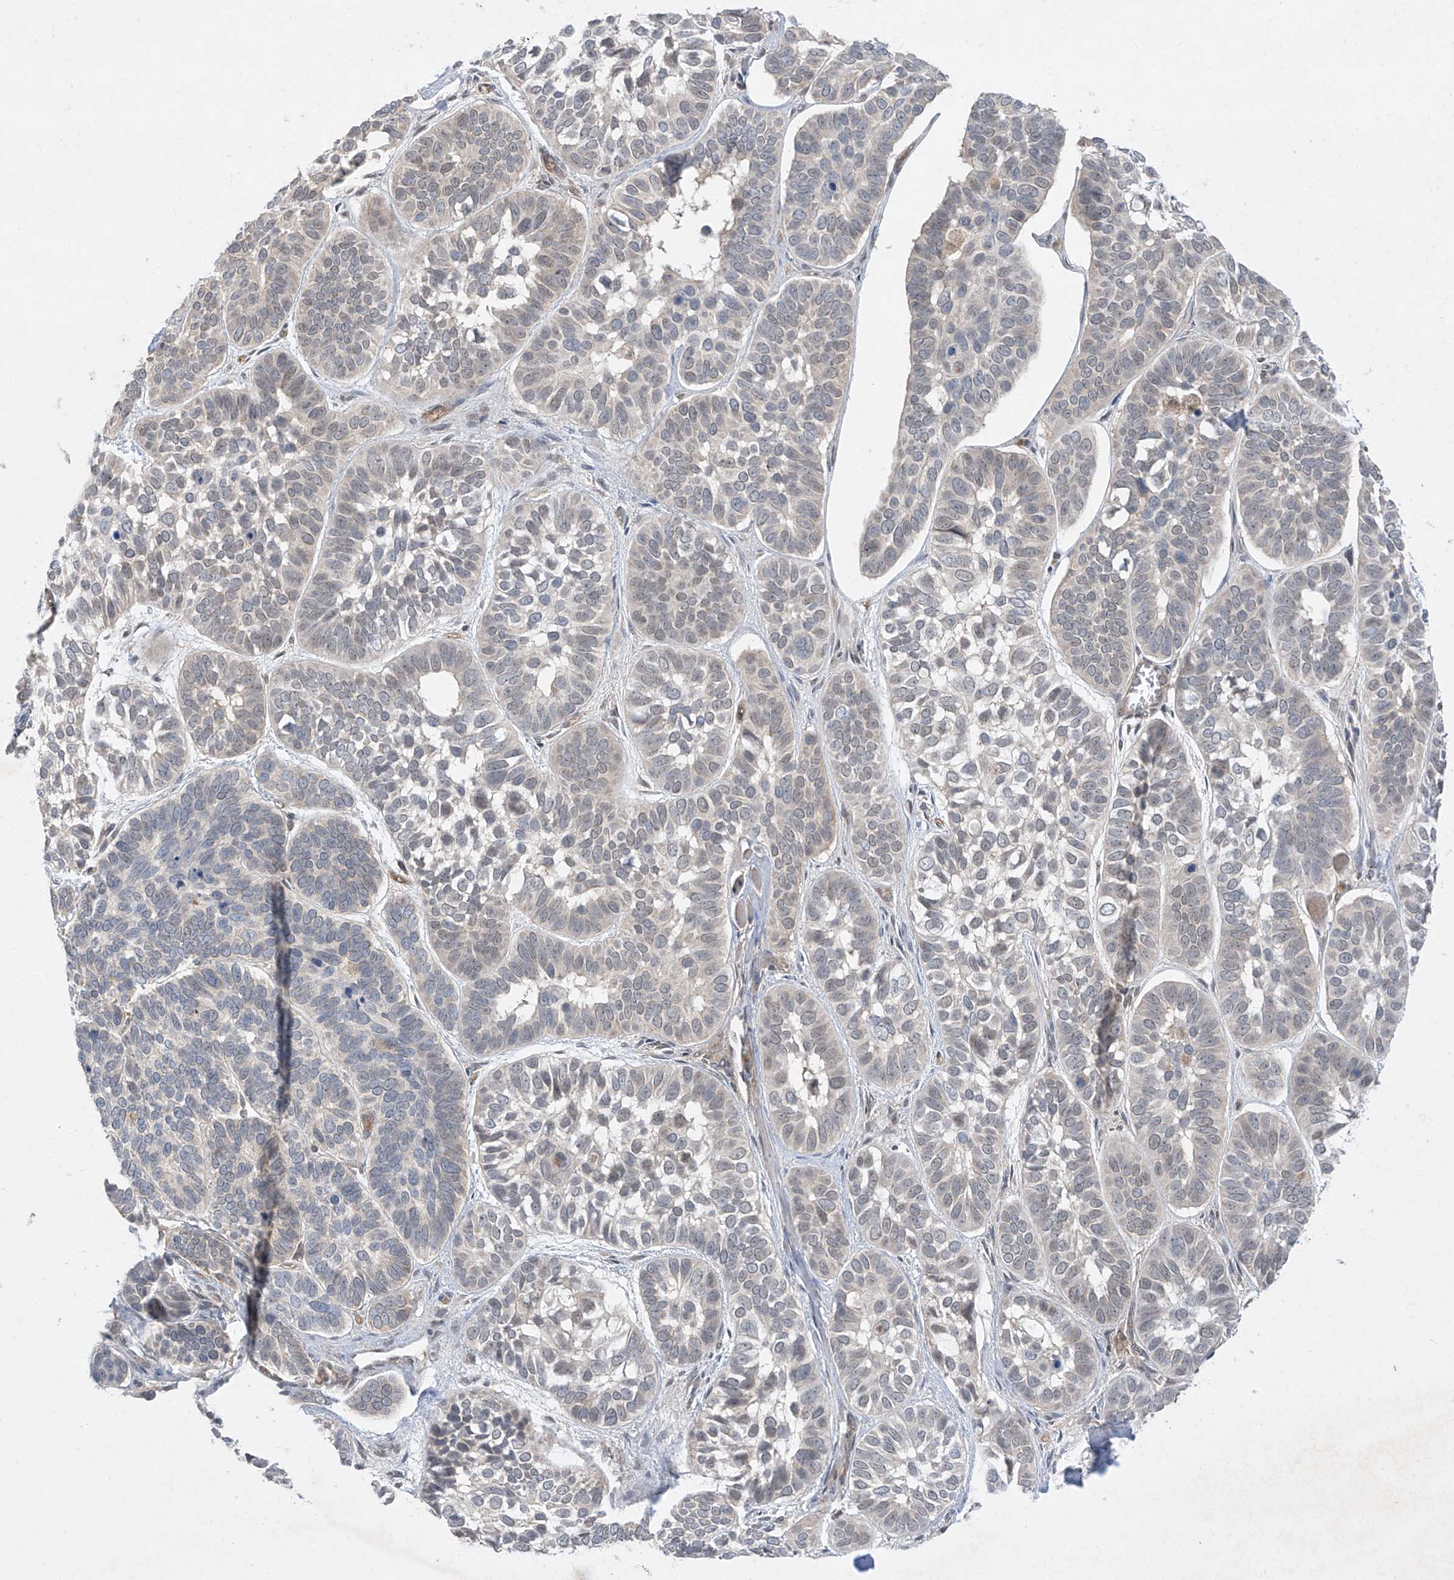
{"staining": {"intensity": "negative", "quantity": "none", "location": "none"}, "tissue": "skin cancer", "cell_type": "Tumor cells", "image_type": "cancer", "snomed": [{"axis": "morphology", "description": "Basal cell carcinoma"}, {"axis": "topography", "description": "Skin"}], "caption": "This is an immunohistochemistry photomicrograph of skin cancer. There is no expression in tumor cells.", "gene": "ZNF358", "patient": {"sex": "male", "age": 62}}